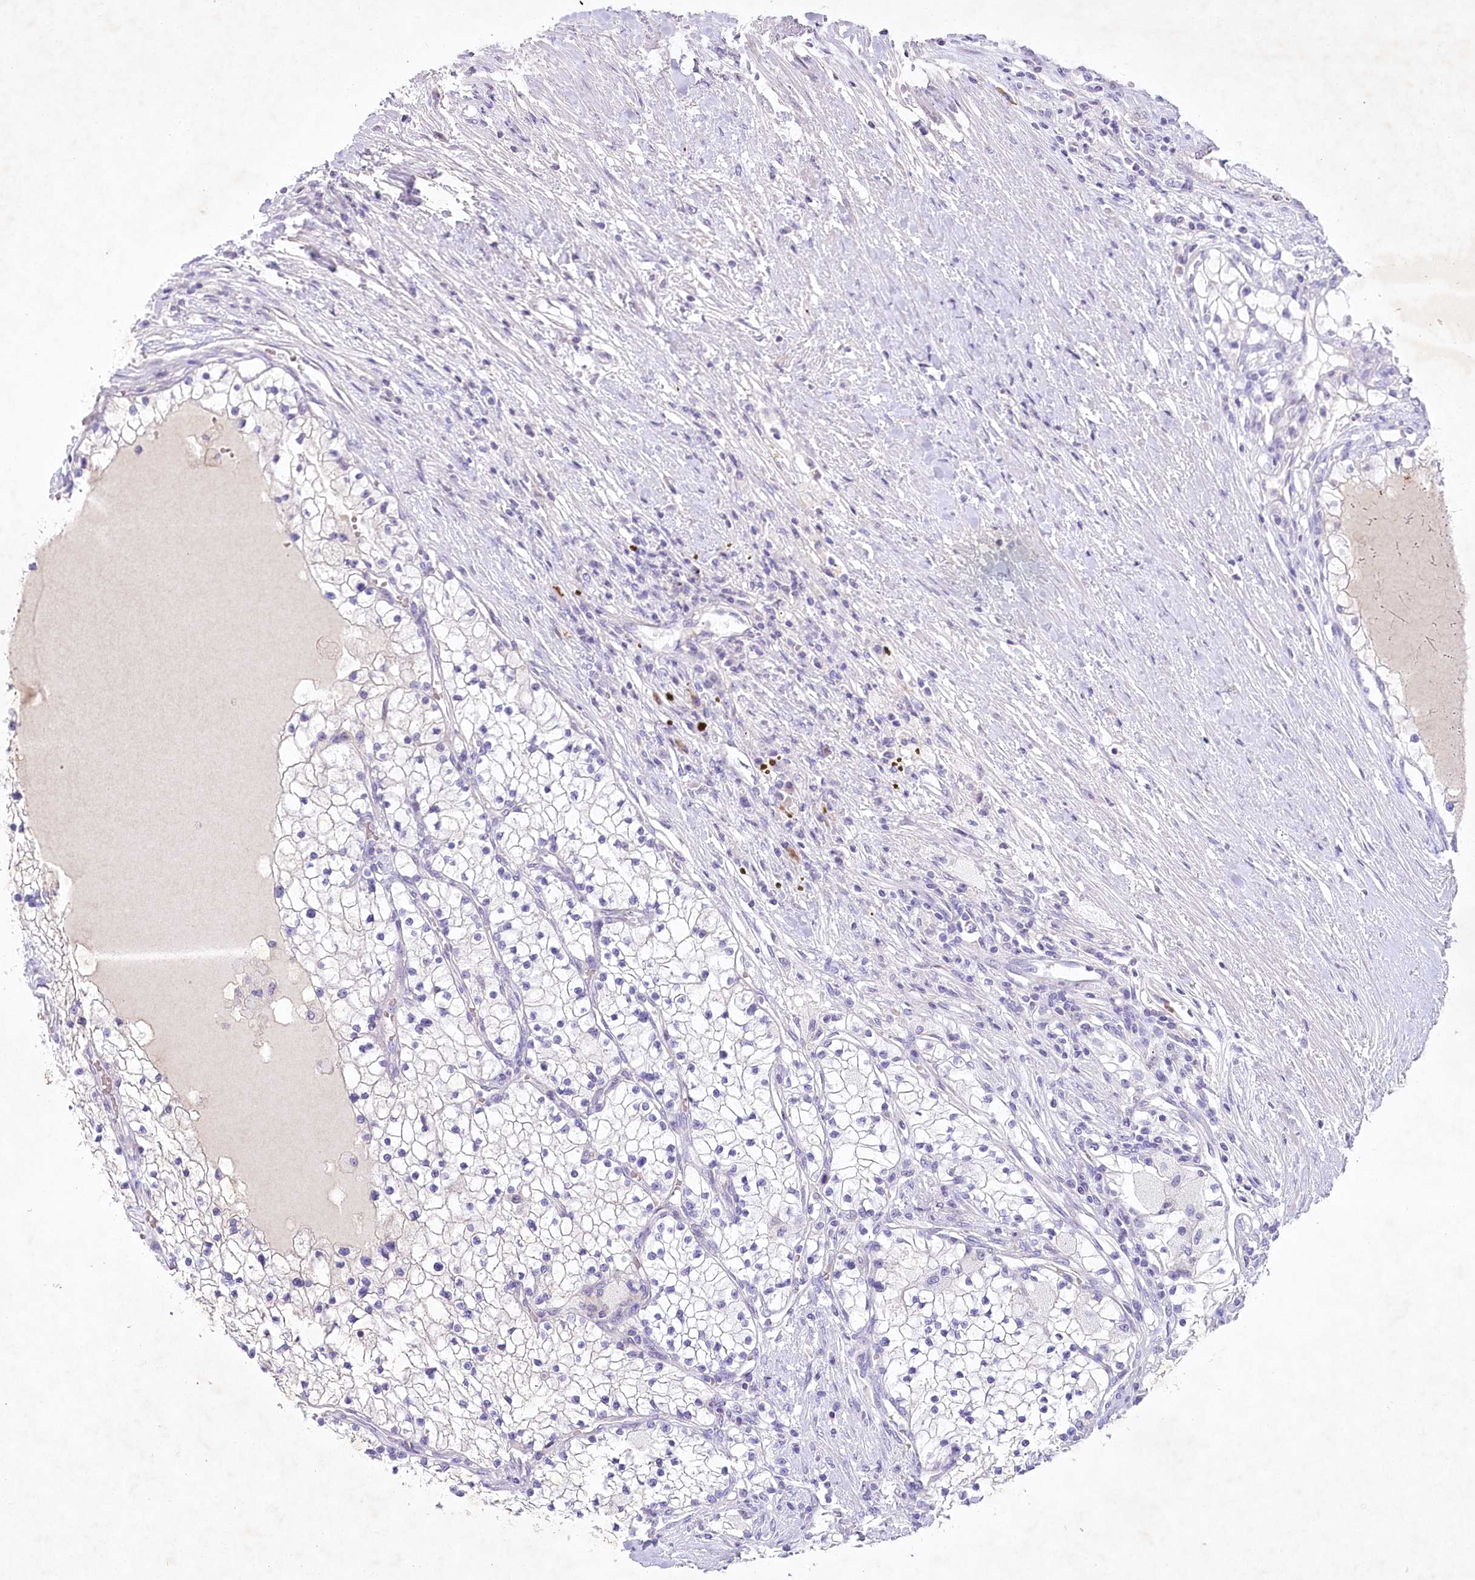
{"staining": {"intensity": "negative", "quantity": "none", "location": "none"}, "tissue": "renal cancer", "cell_type": "Tumor cells", "image_type": "cancer", "snomed": [{"axis": "morphology", "description": "Normal tissue, NOS"}, {"axis": "morphology", "description": "Adenocarcinoma, NOS"}, {"axis": "topography", "description": "Kidney"}], "caption": "Photomicrograph shows no protein positivity in tumor cells of adenocarcinoma (renal) tissue.", "gene": "MYOZ1", "patient": {"sex": "male", "age": 68}}